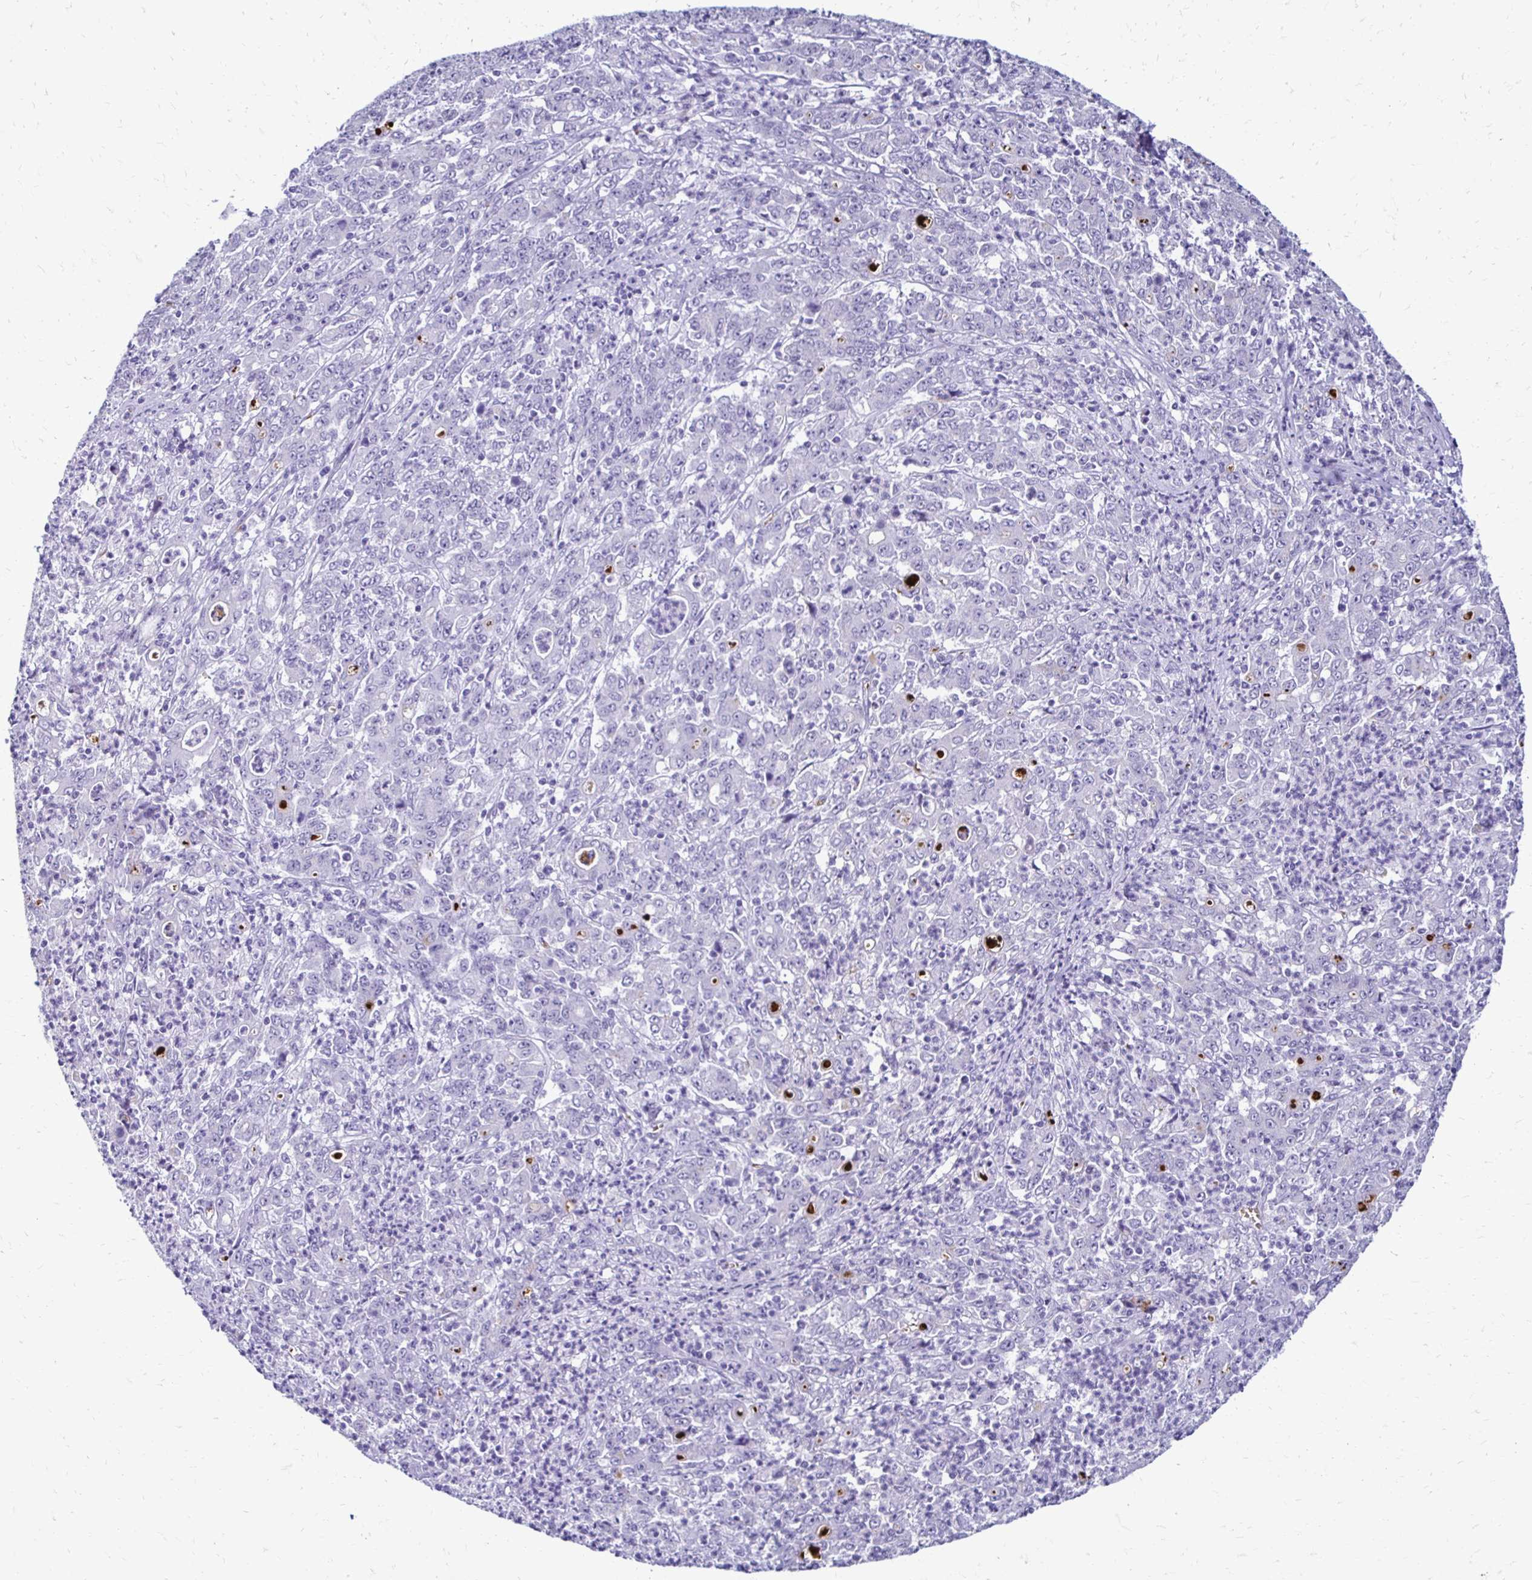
{"staining": {"intensity": "negative", "quantity": "none", "location": "none"}, "tissue": "stomach cancer", "cell_type": "Tumor cells", "image_type": "cancer", "snomed": [{"axis": "morphology", "description": "Adenocarcinoma, NOS"}, {"axis": "topography", "description": "Stomach, lower"}], "caption": "This is a histopathology image of IHC staining of stomach adenocarcinoma, which shows no expression in tumor cells.", "gene": "RHBDL3", "patient": {"sex": "female", "age": 71}}